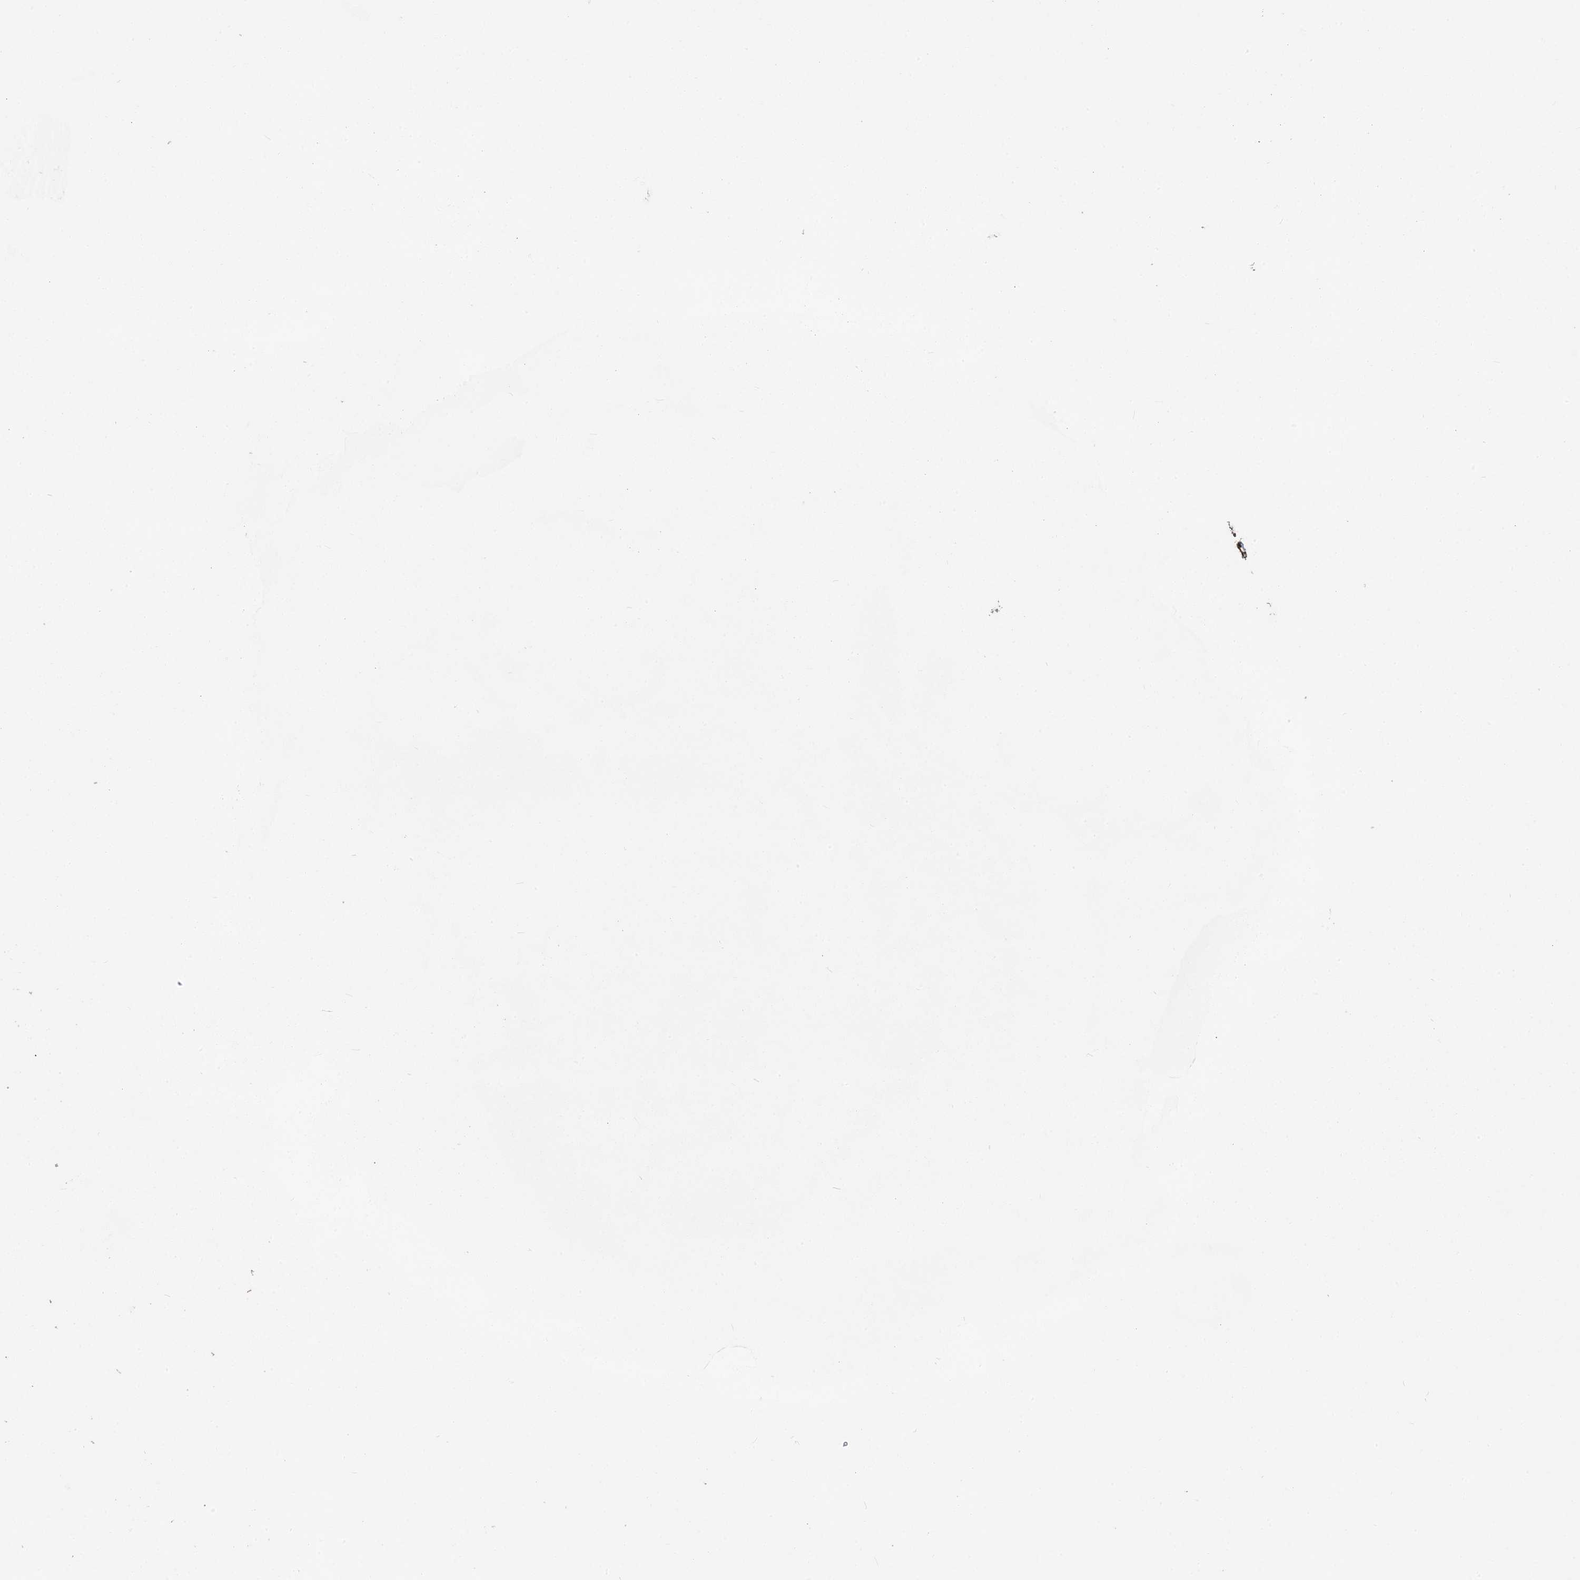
{"staining": {"intensity": "strong", "quantity": ">75%", "location": "cytoplasmic/membranous,nuclear"}, "tissue": "renal cancer", "cell_type": "Tumor cells", "image_type": "cancer", "snomed": [{"axis": "morphology", "description": "Adenocarcinoma, NOS"}, {"axis": "topography", "description": "Kidney"}], "caption": "Strong cytoplasmic/membranous and nuclear protein positivity is seen in approximately >75% of tumor cells in adenocarcinoma (renal).", "gene": "GPI", "patient": {"sex": "female", "age": 52}}